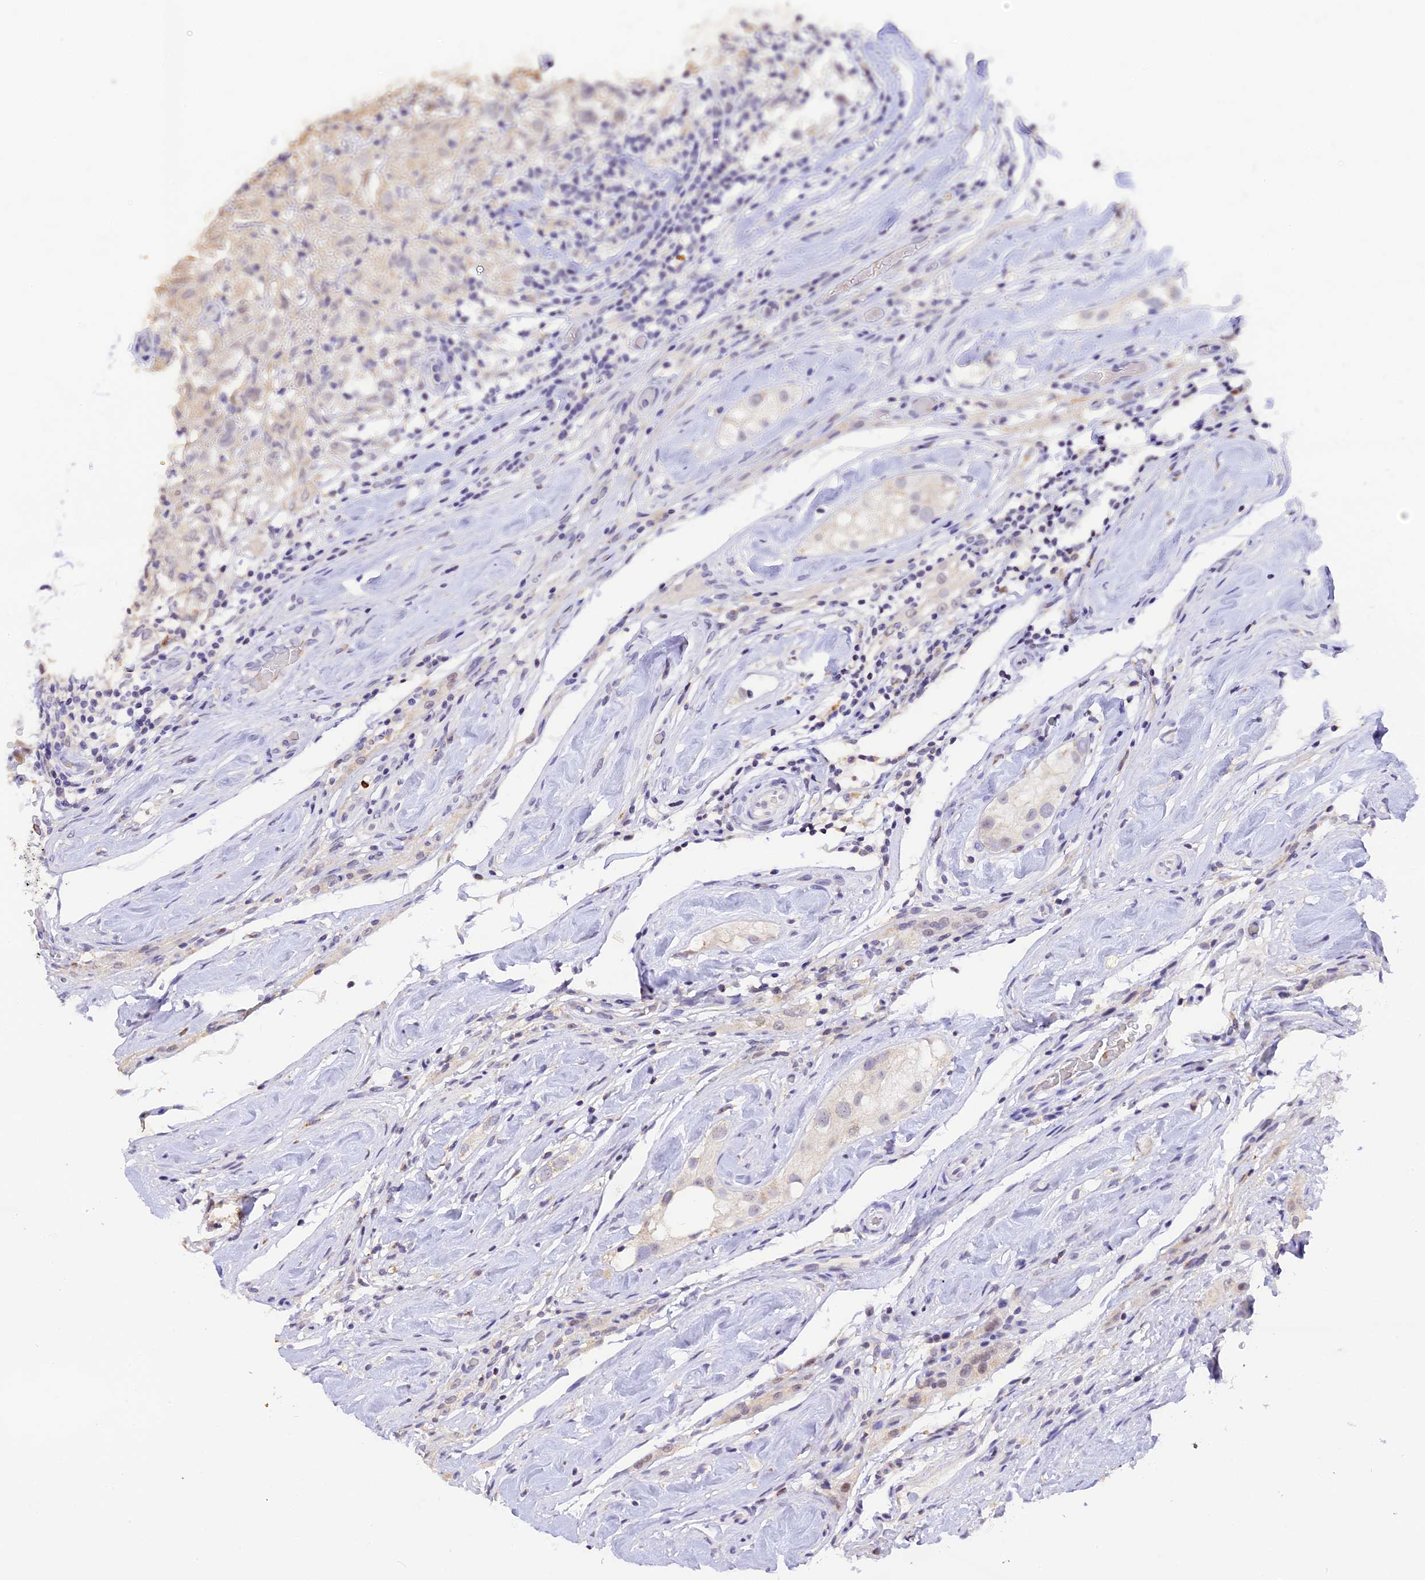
{"staining": {"intensity": "negative", "quantity": "none", "location": "none"}, "tissue": "testis cancer", "cell_type": "Tumor cells", "image_type": "cancer", "snomed": [{"axis": "morphology", "description": "Seminoma, NOS"}, {"axis": "topography", "description": "Testis"}], "caption": "Immunohistochemical staining of testis cancer reveals no significant expression in tumor cells.", "gene": "AHSP", "patient": {"sex": "male", "age": 46}}